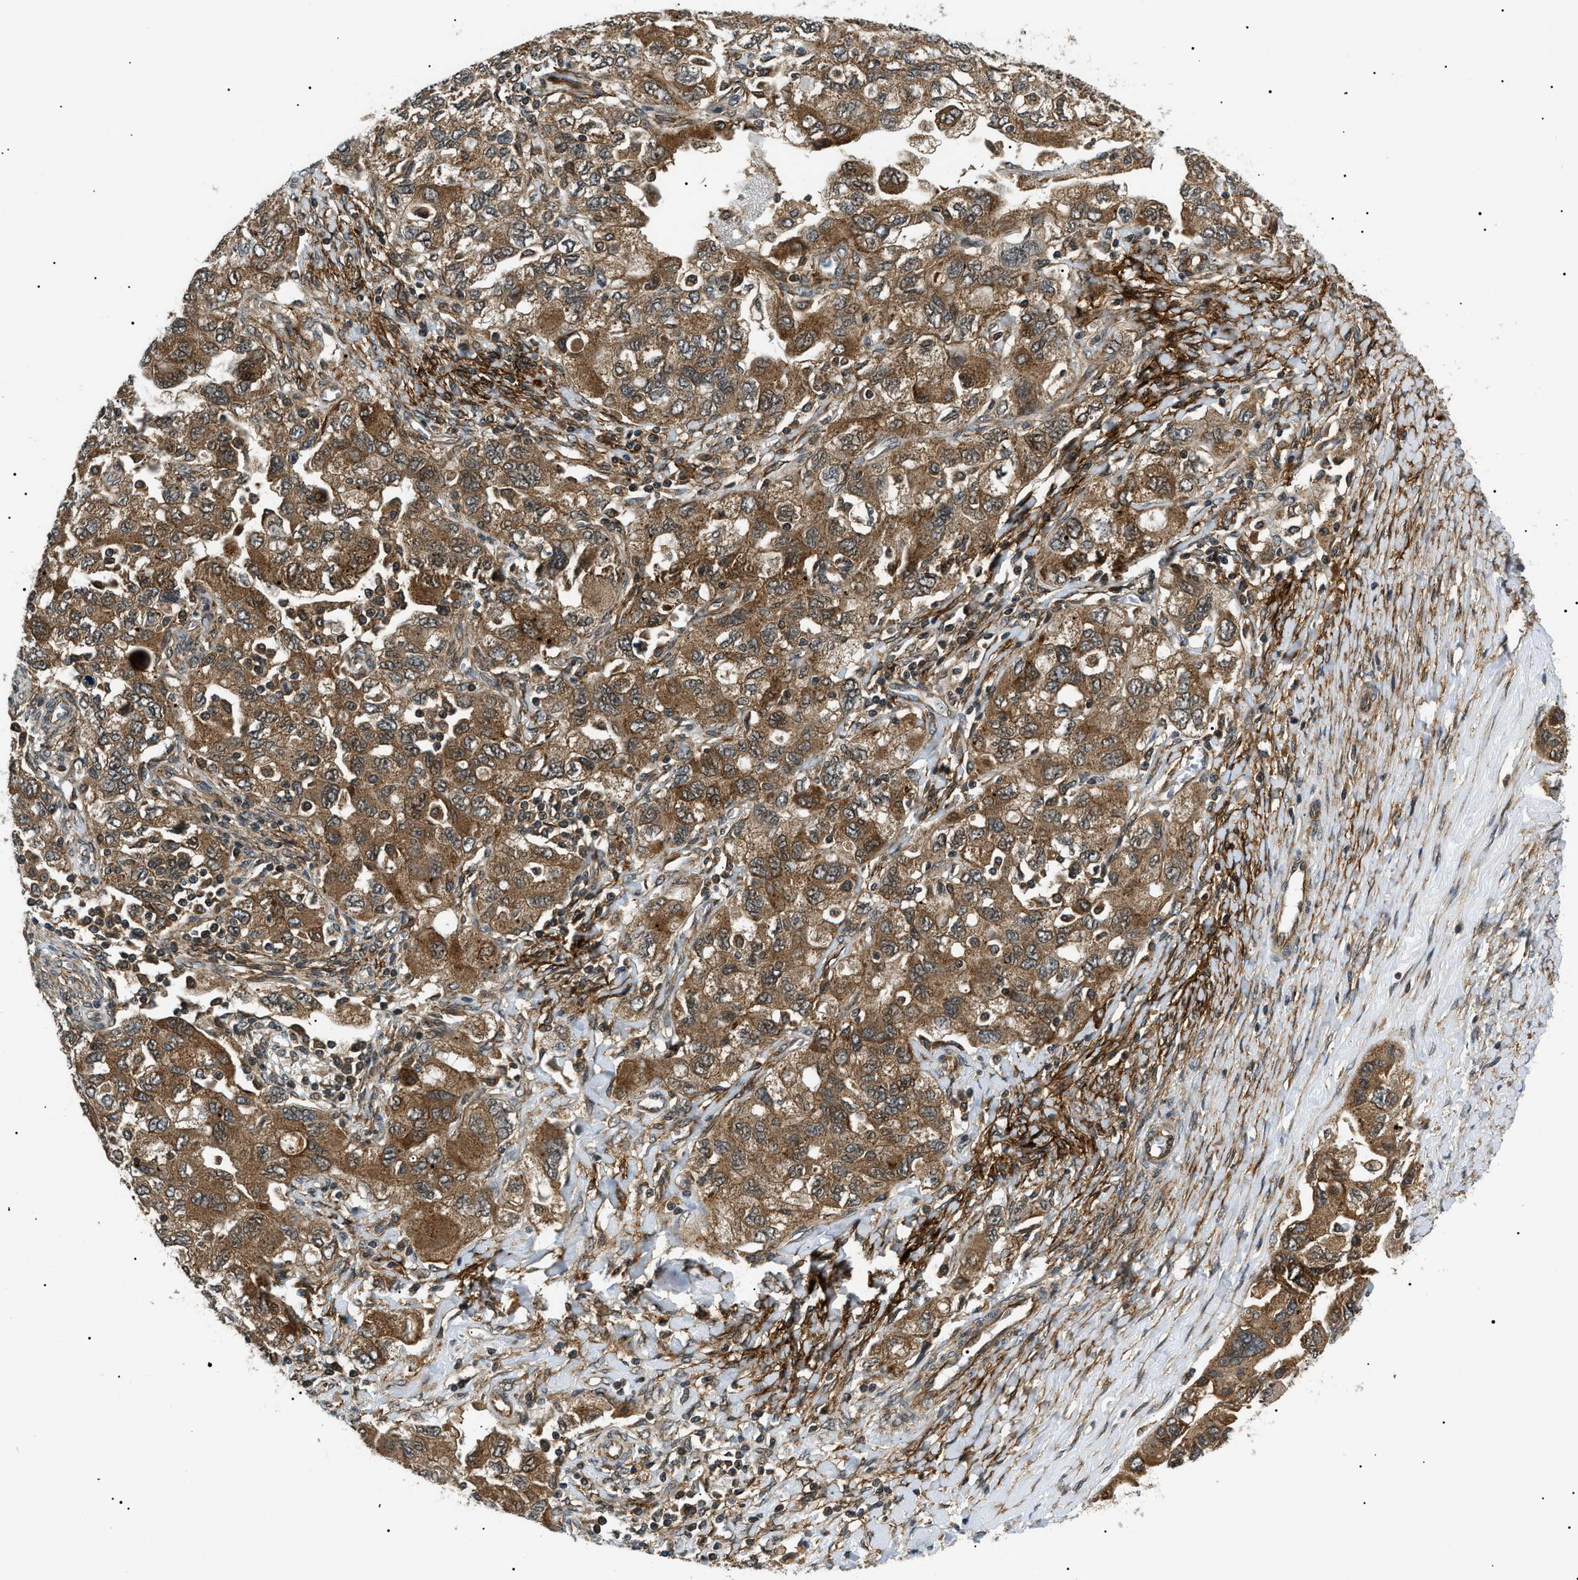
{"staining": {"intensity": "moderate", "quantity": ">75%", "location": "cytoplasmic/membranous"}, "tissue": "ovarian cancer", "cell_type": "Tumor cells", "image_type": "cancer", "snomed": [{"axis": "morphology", "description": "Carcinoma, NOS"}, {"axis": "morphology", "description": "Cystadenocarcinoma, serous, NOS"}, {"axis": "topography", "description": "Ovary"}], "caption": "The image demonstrates staining of ovarian cancer (carcinoma), revealing moderate cytoplasmic/membranous protein staining (brown color) within tumor cells. (DAB IHC, brown staining for protein, blue staining for nuclei).", "gene": "ATP6AP1", "patient": {"sex": "female", "age": 69}}